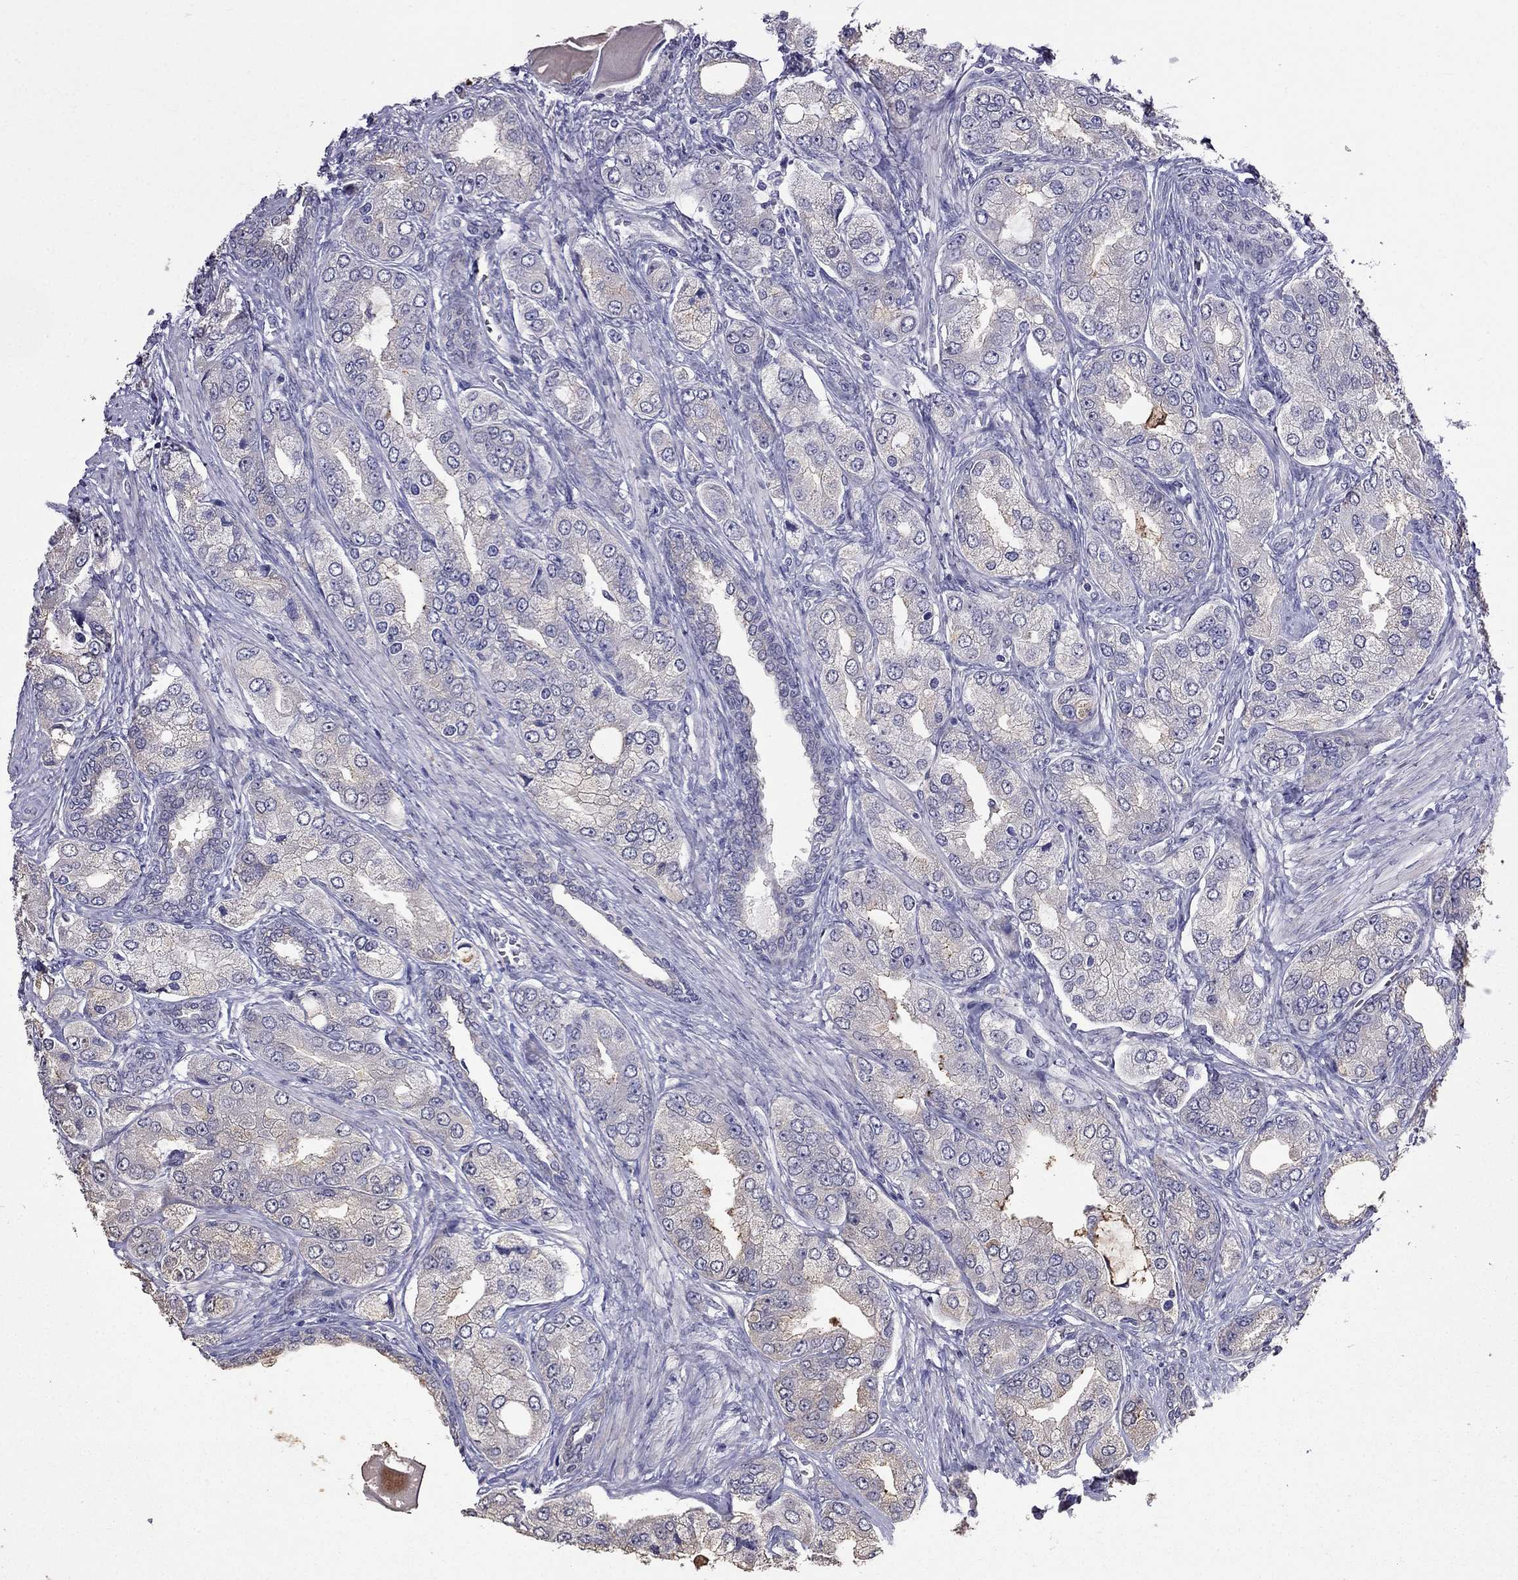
{"staining": {"intensity": "weak", "quantity": "<25%", "location": "cytoplasmic/membranous"}, "tissue": "prostate cancer", "cell_type": "Tumor cells", "image_type": "cancer", "snomed": [{"axis": "morphology", "description": "Adenocarcinoma, Low grade"}, {"axis": "topography", "description": "Prostate"}], "caption": "A high-resolution histopathology image shows immunohistochemistry (IHC) staining of prostate cancer (low-grade adenocarcinoma), which reveals no significant positivity in tumor cells.", "gene": "AK5", "patient": {"sex": "male", "age": 69}}